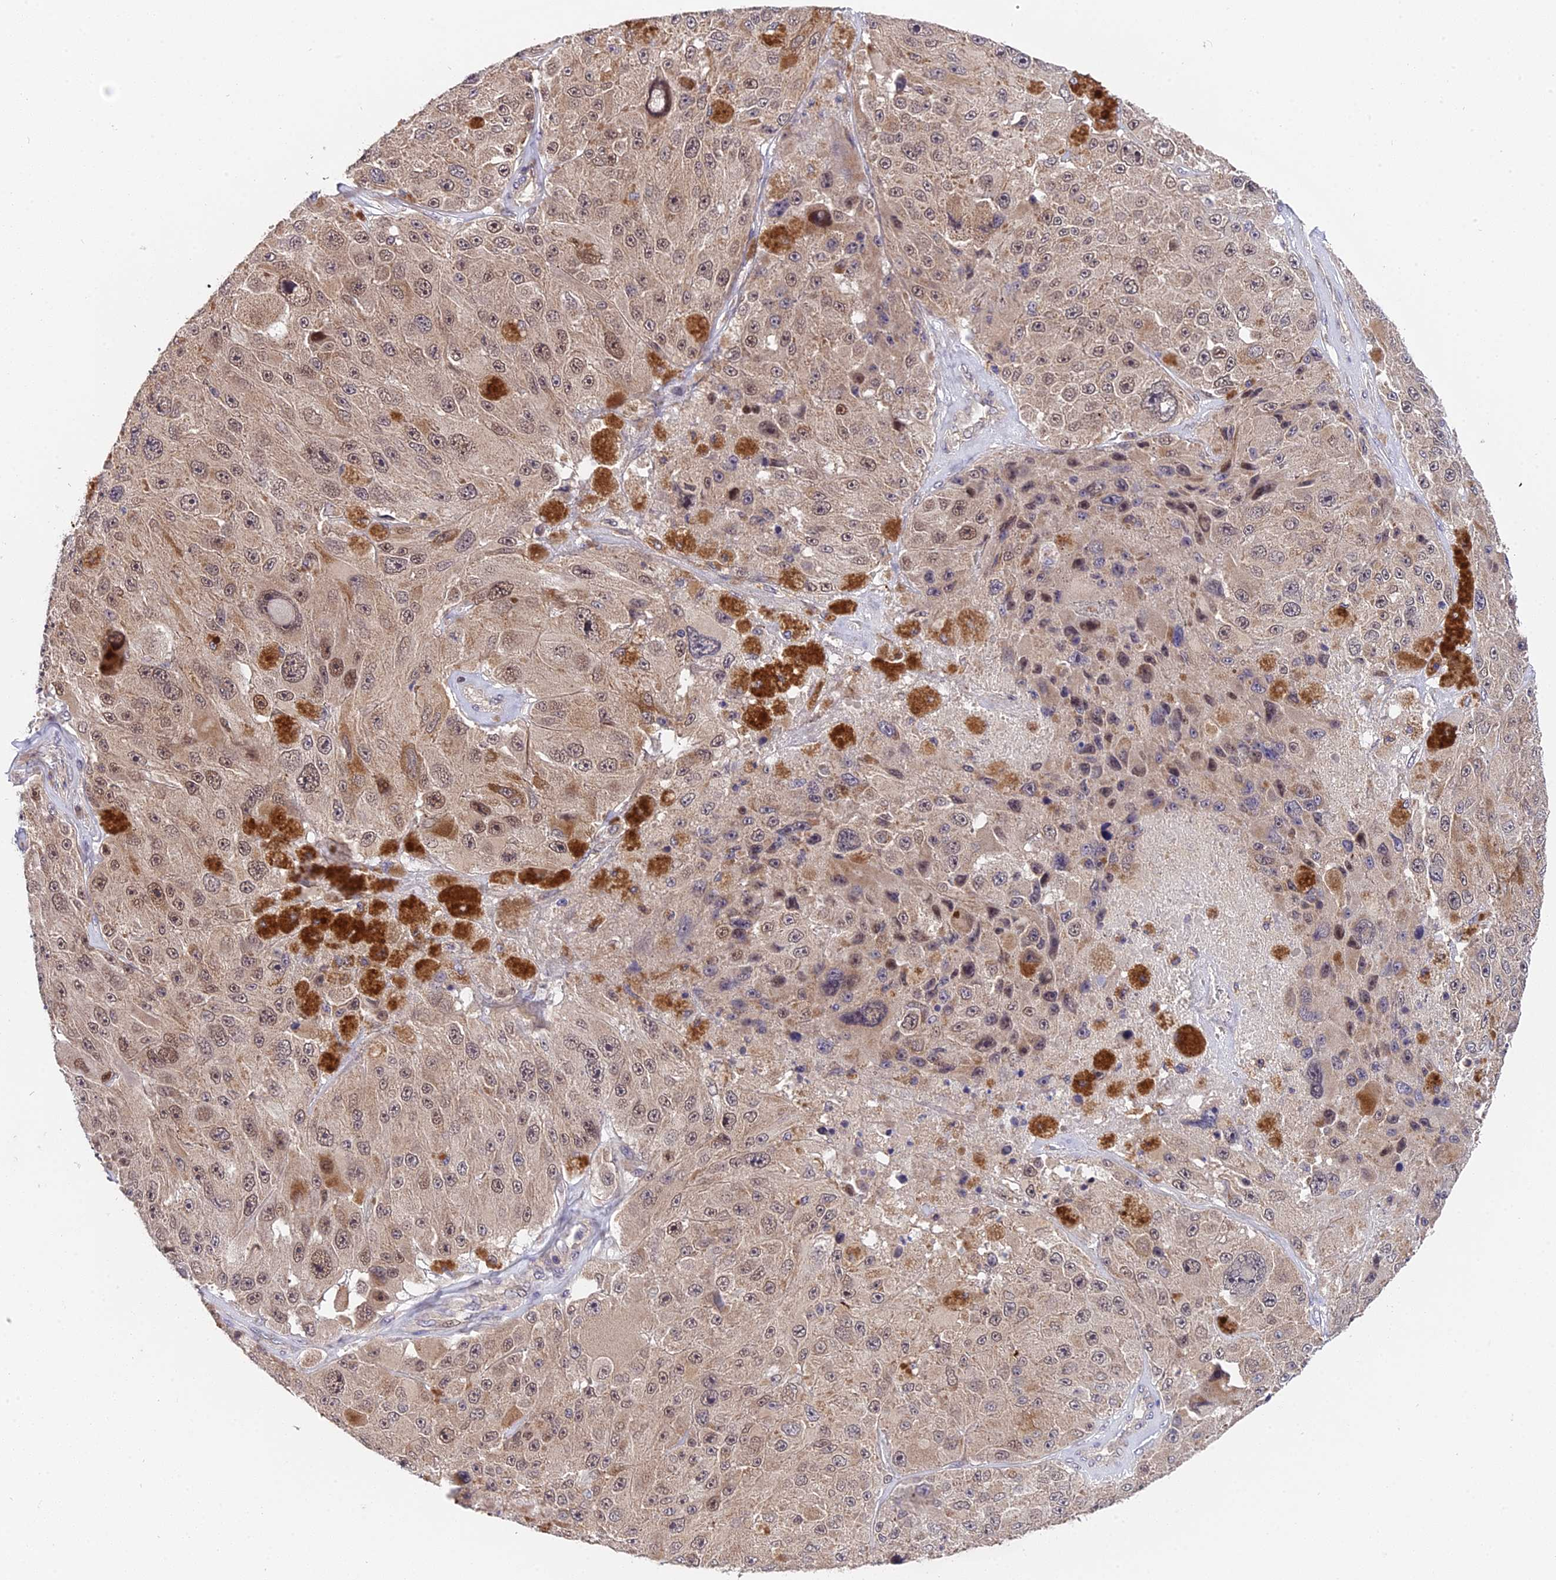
{"staining": {"intensity": "moderate", "quantity": "25%-75%", "location": "nuclear"}, "tissue": "melanoma", "cell_type": "Tumor cells", "image_type": "cancer", "snomed": [{"axis": "morphology", "description": "Malignant melanoma, Metastatic site"}, {"axis": "topography", "description": "Lymph node"}], "caption": "The micrograph demonstrates a brown stain indicating the presence of a protein in the nuclear of tumor cells in malignant melanoma (metastatic site). (brown staining indicates protein expression, while blue staining denotes nuclei).", "gene": "TRMT1", "patient": {"sex": "male", "age": 62}}